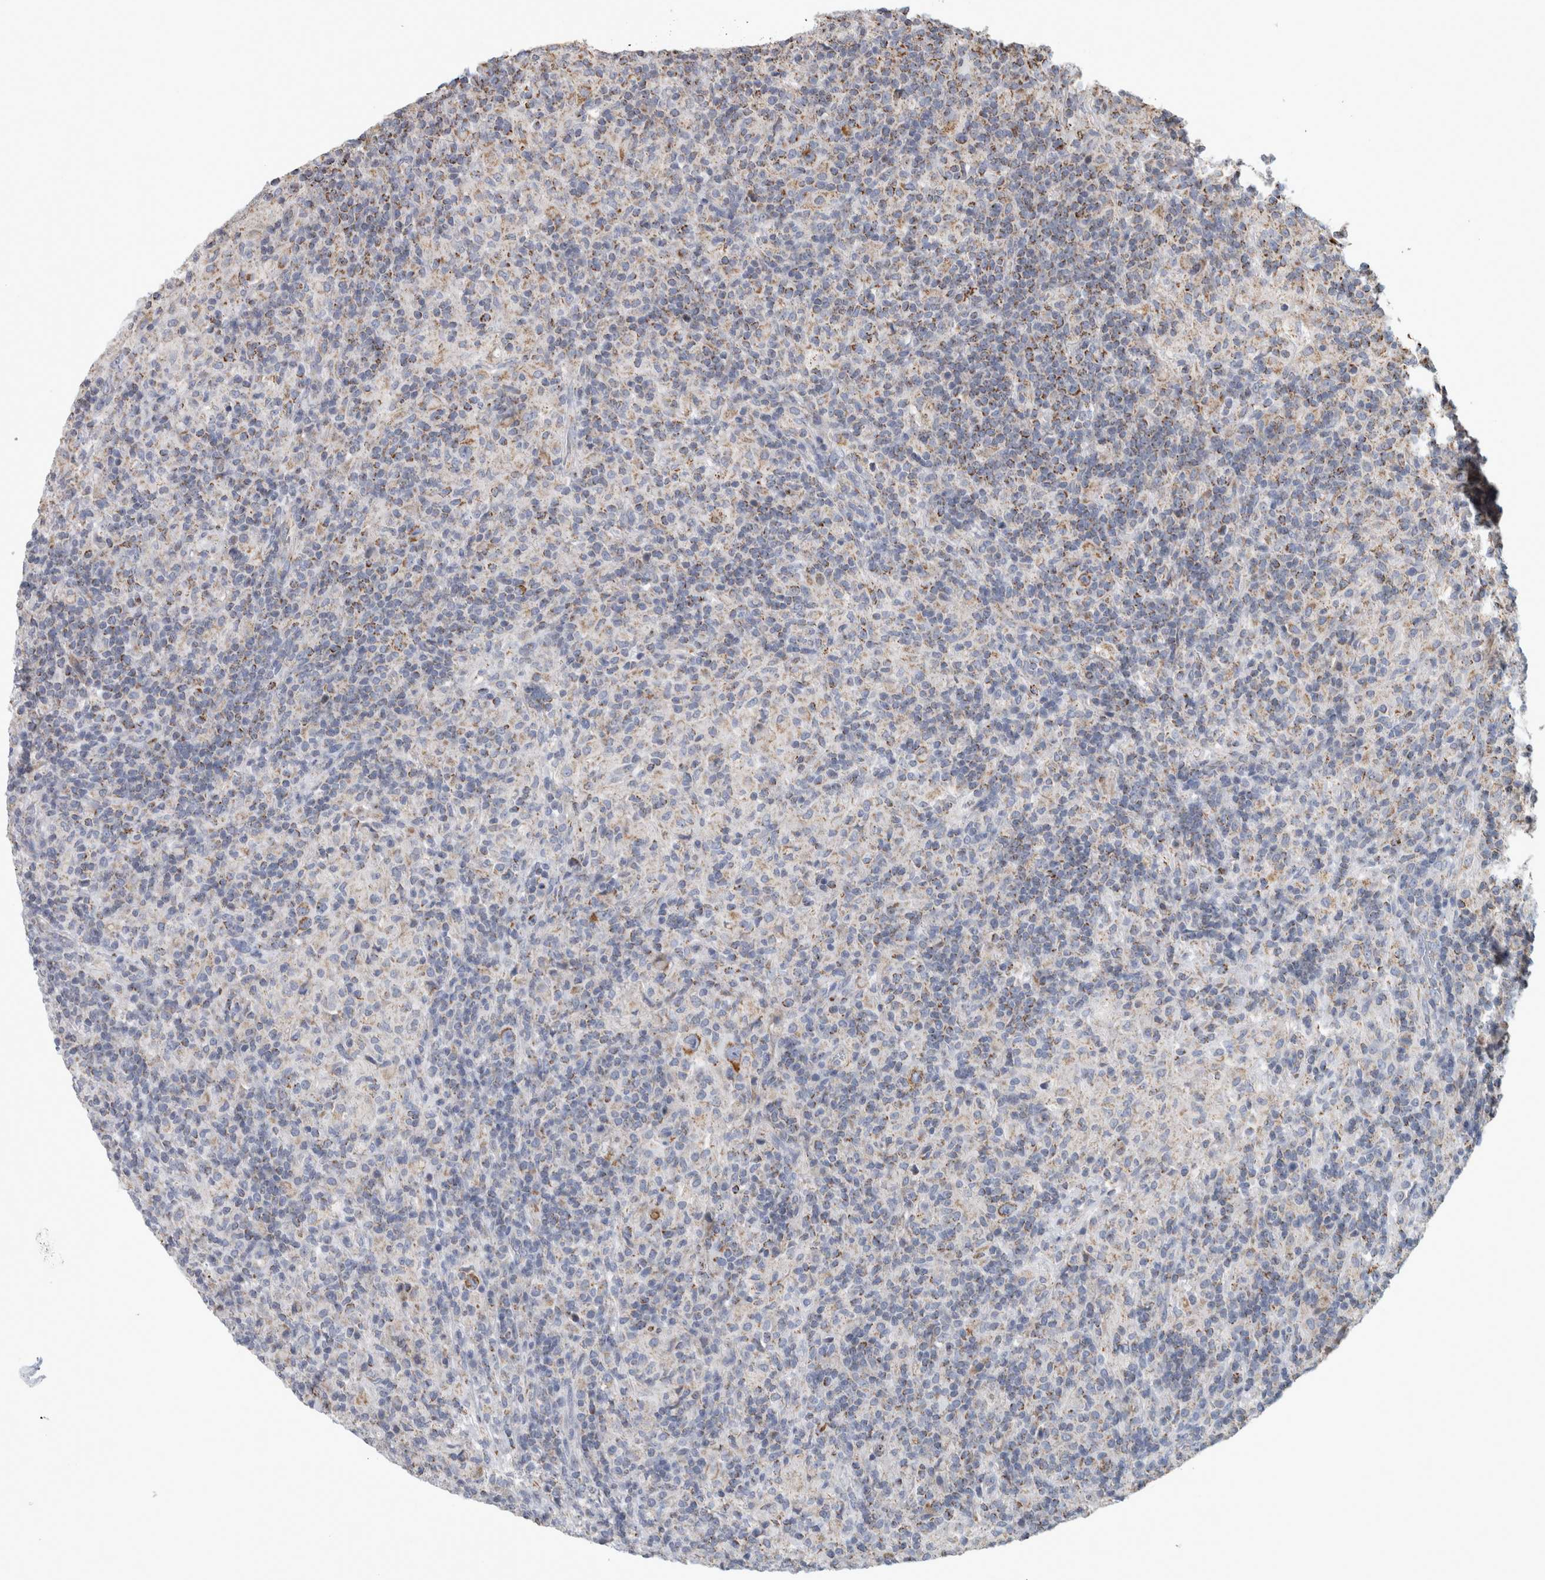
{"staining": {"intensity": "moderate", "quantity": ">75%", "location": "cytoplasmic/membranous"}, "tissue": "lymphoma", "cell_type": "Tumor cells", "image_type": "cancer", "snomed": [{"axis": "morphology", "description": "Hodgkin's disease, NOS"}, {"axis": "topography", "description": "Lymph node"}], "caption": "Lymphoma stained with a brown dye displays moderate cytoplasmic/membranous positive staining in about >75% of tumor cells.", "gene": "ST8SIA1", "patient": {"sex": "male", "age": 70}}